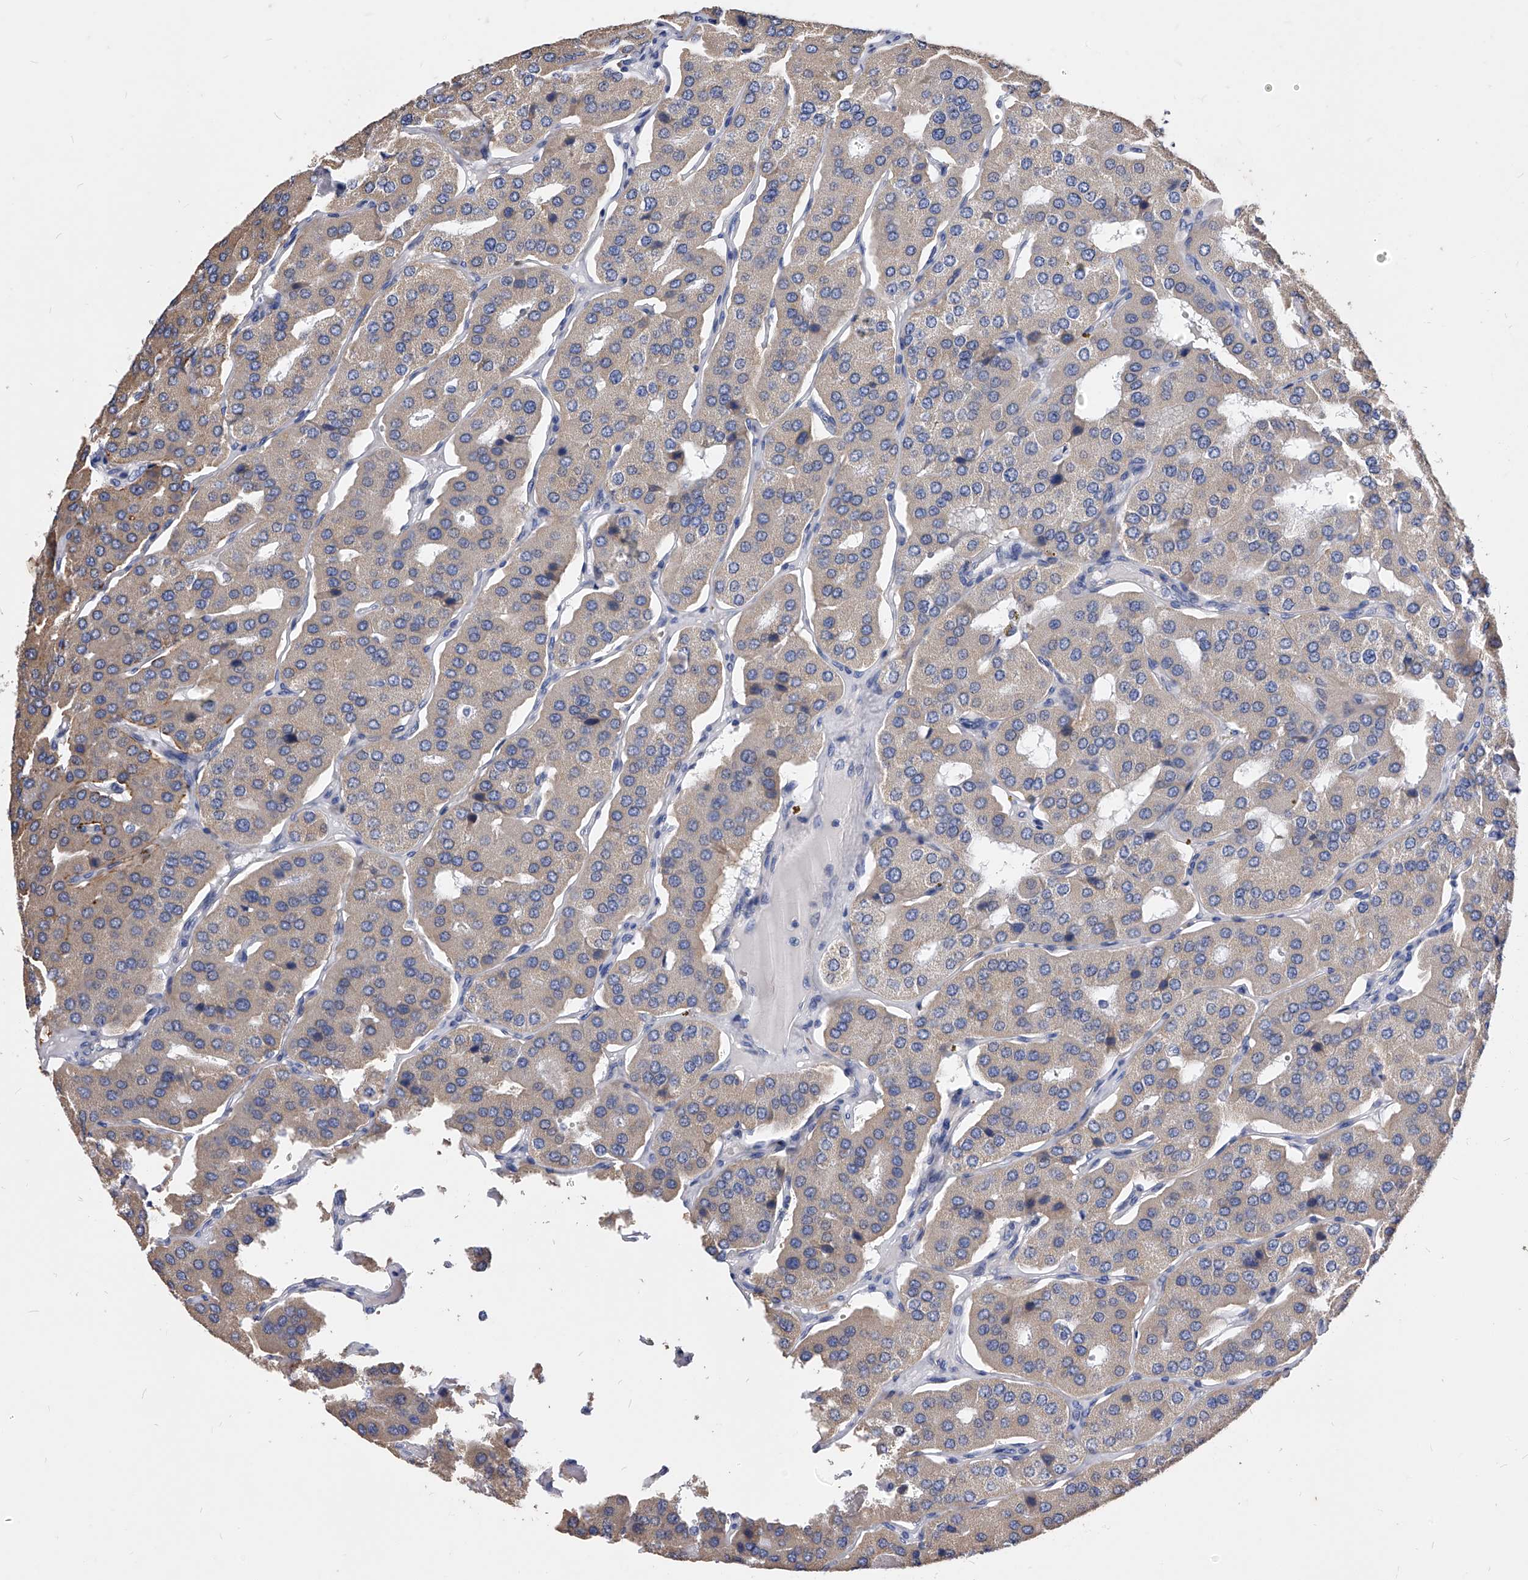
{"staining": {"intensity": "weak", "quantity": "25%-75%", "location": "cytoplasmic/membranous"}, "tissue": "parathyroid gland", "cell_type": "Glandular cells", "image_type": "normal", "snomed": [{"axis": "morphology", "description": "Normal tissue, NOS"}, {"axis": "morphology", "description": "Adenoma, NOS"}, {"axis": "topography", "description": "Parathyroid gland"}], "caption": "Parathyroid gland stained with immunohistochemistry (IHC) demonstrates weak cytoplasmic/membranous expression in about 25%-75% of glandular cells.", "gene": "ZNF529", "patient": {"sex": "female", "age": 86}}